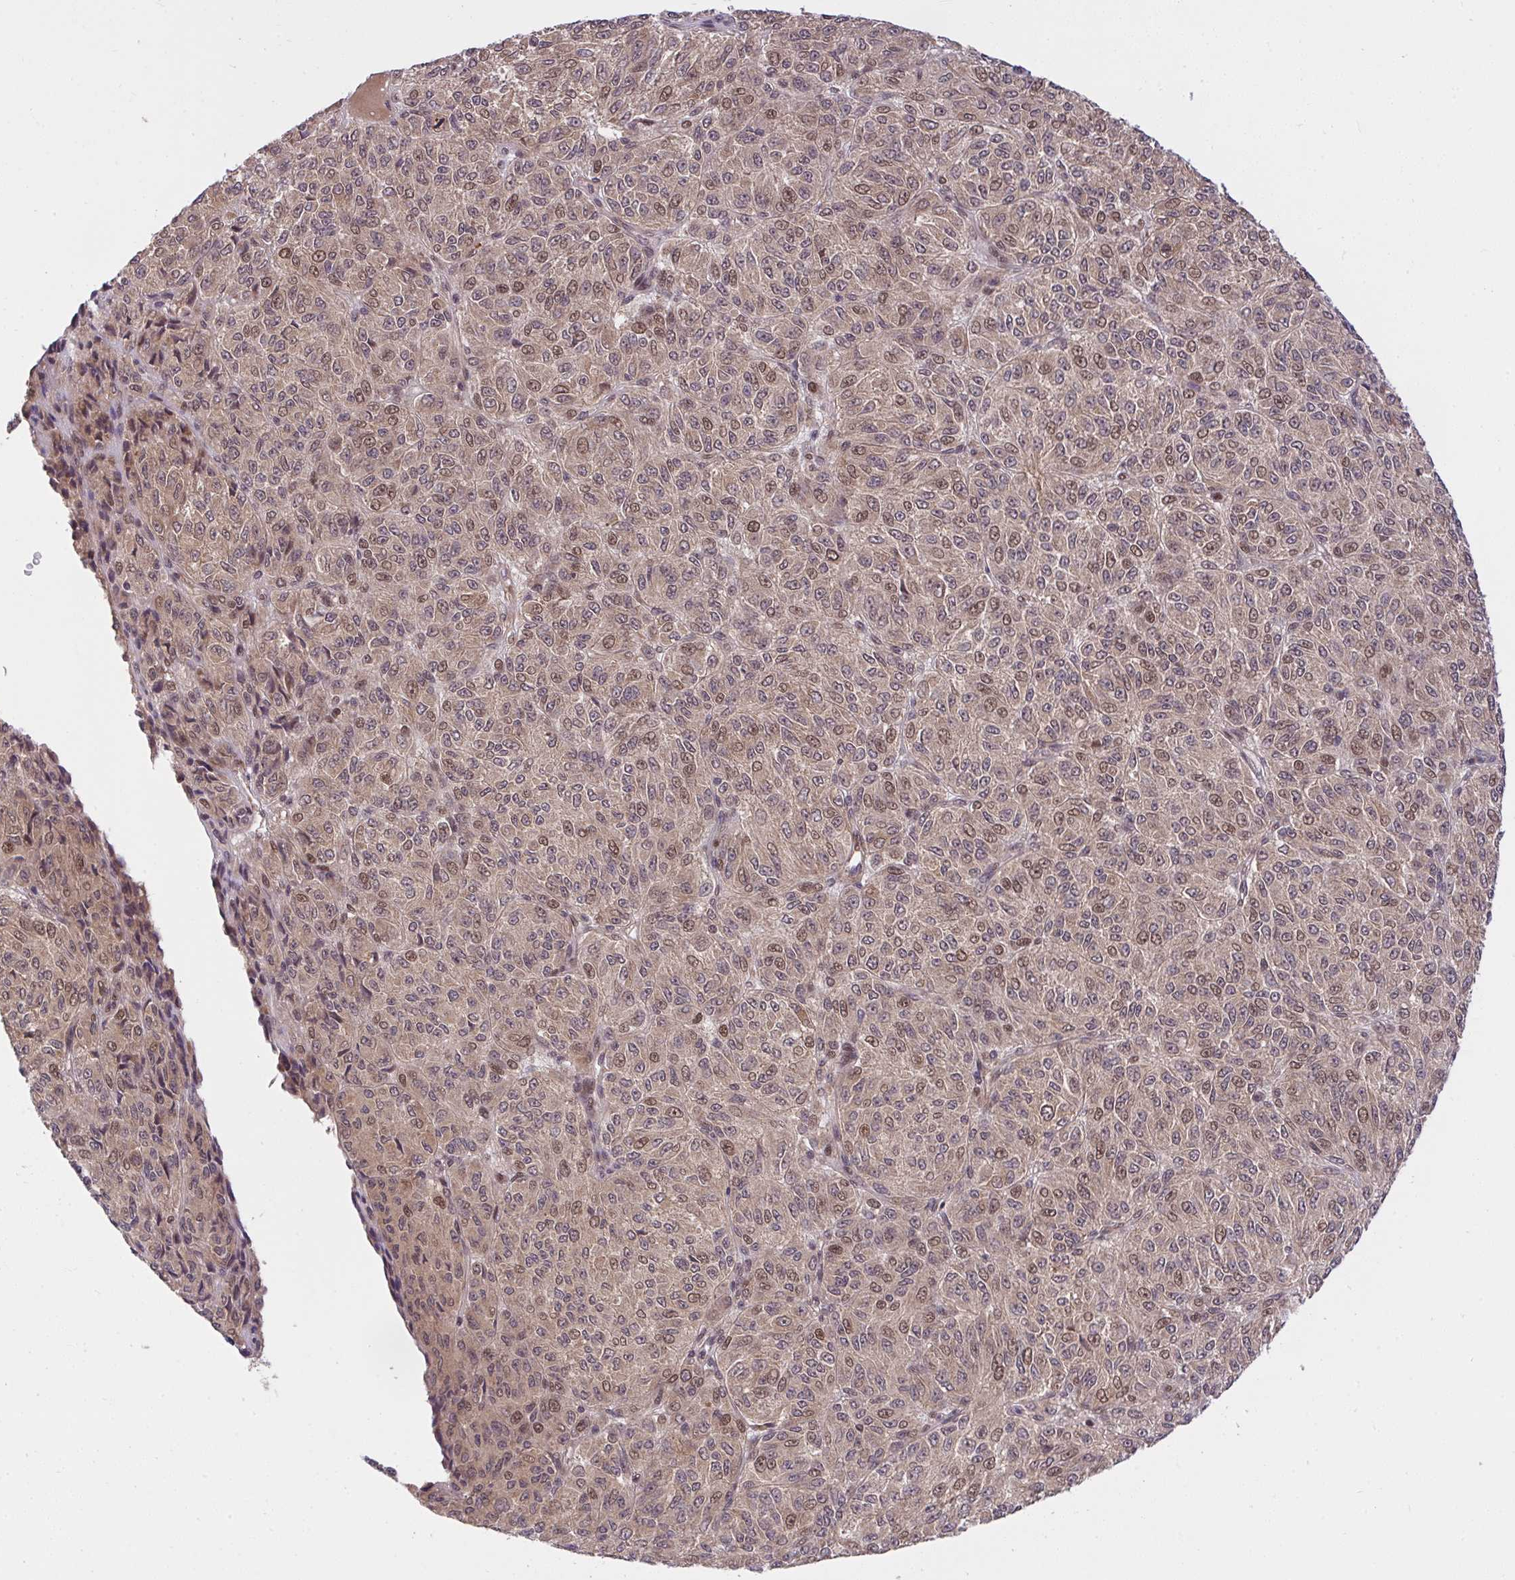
{"staining": {"intensity": "weak", "quantity": "<25%", "location": "cytoplasmic/membranous,nuclear"}, "tissue": "melanoma", "cell_type": "Tumor cells", "image_type": "cancer", "snomed": [{"axis": "morphology", "description": "Malignant melanoma, Metastatic site"}, {"axis": "topography", "description": "Brain"}], "caption": "An image of malignant melanoma (metastatic site) stained for a protein shows no brown staining in tumor cells. (DAB immunohistochemistry (IHC) visualized using brightfield microscopy, high magnification).", "gene": "ERI1", "patient": {"sex": "female", "age": 56}}